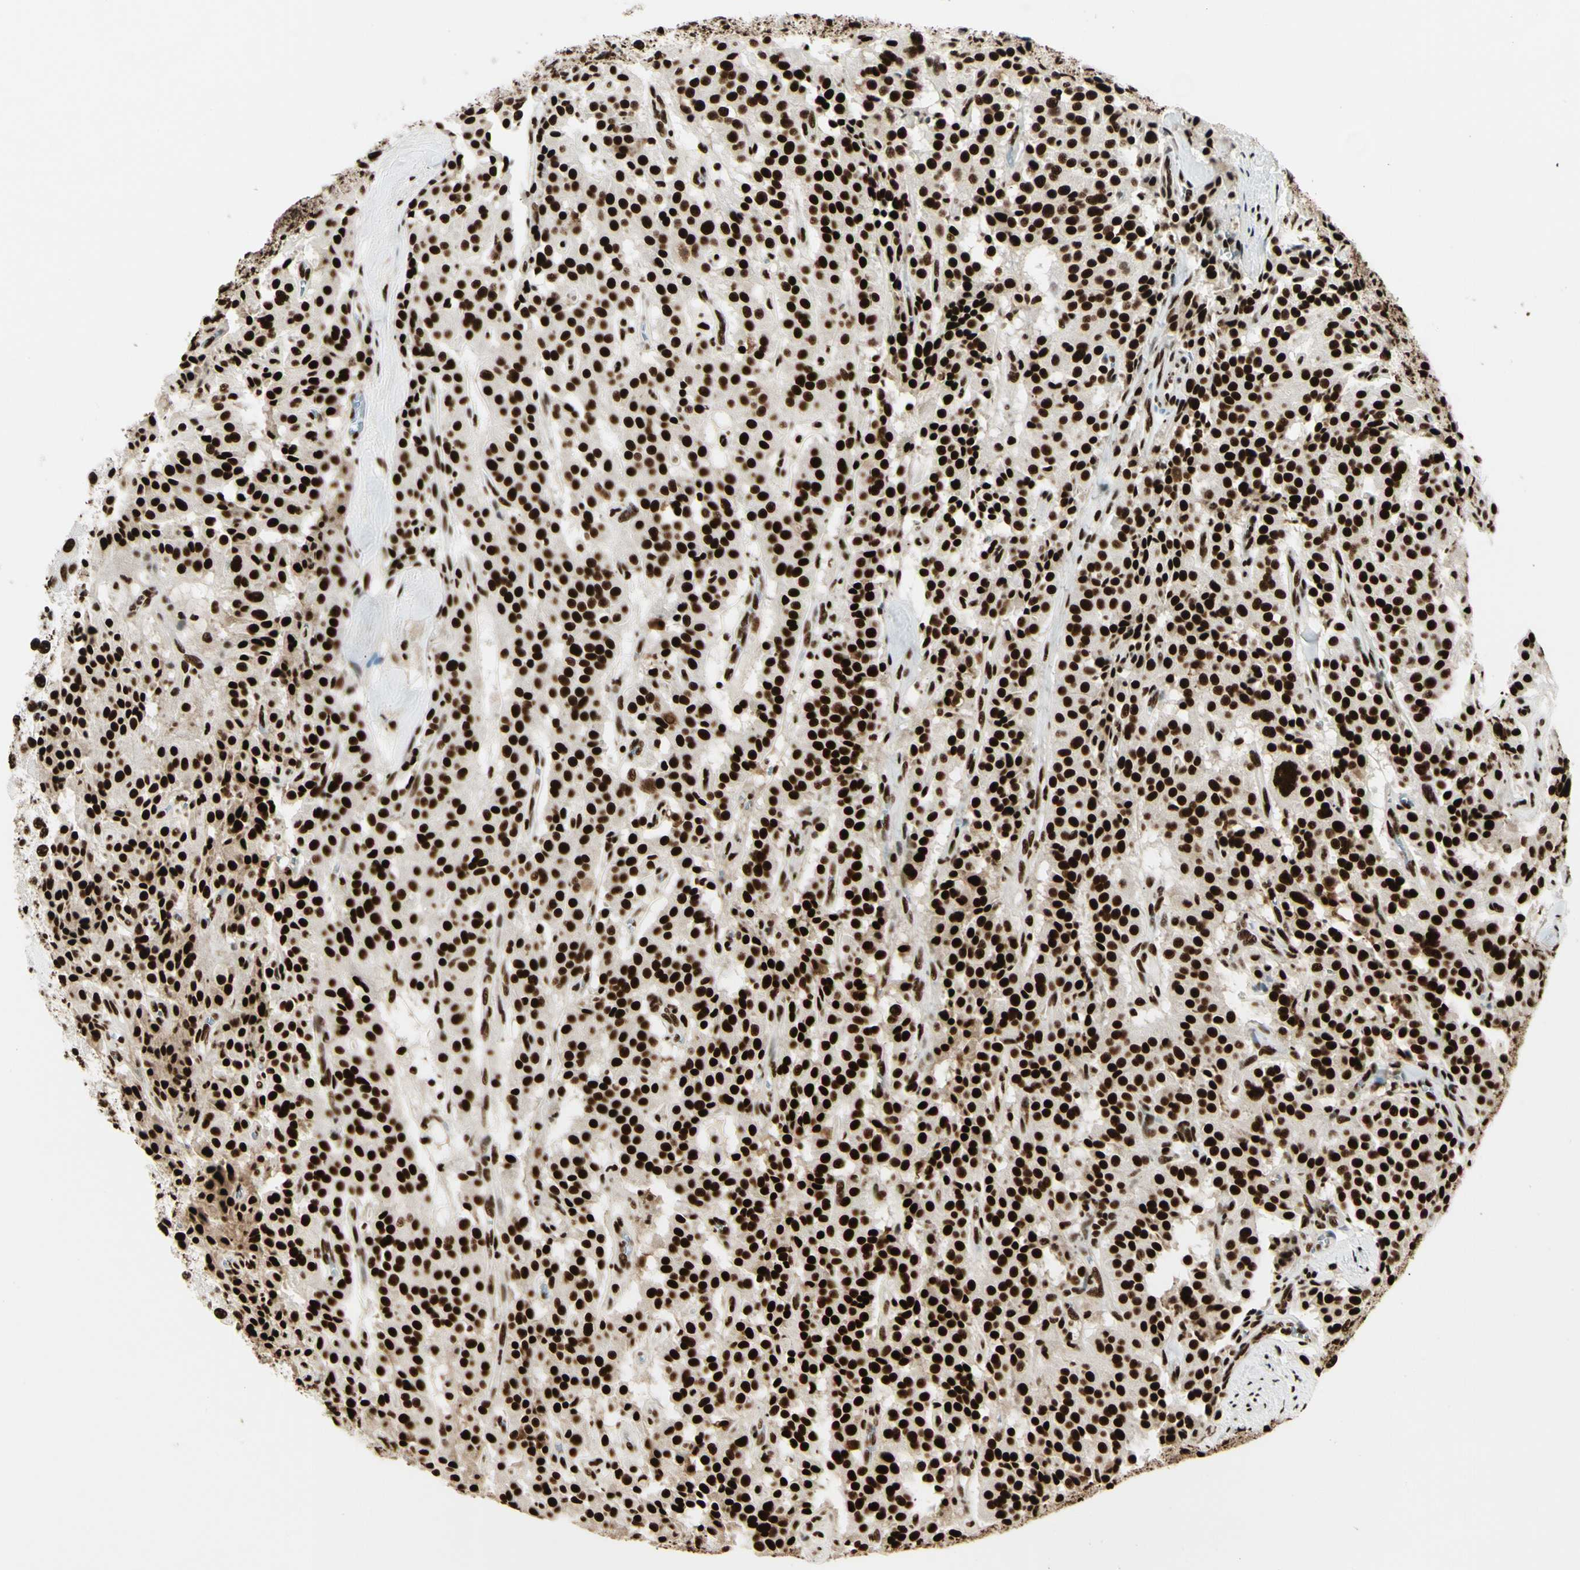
{"staining": {"intensity": "strong", "quantity": ">75%", "location": "nuclear"}, "tissue": "carcinoid", "cell_type": "Tumor cells", "image_type": "cancer", "snomed": [{"axis": "morphology", "description": "Carcinoid, malignant, NOS"}, {"axis": "topography", "description": "Lung"}], "caption": "IHC photomicrograph of human carcinoid stained for a protein (brown), which displays high levels of strong nuclear positivity in approximately >75% of tumor cells.", "gene": "CCAR1", "patient": {"sex": "male", "age": 30}}